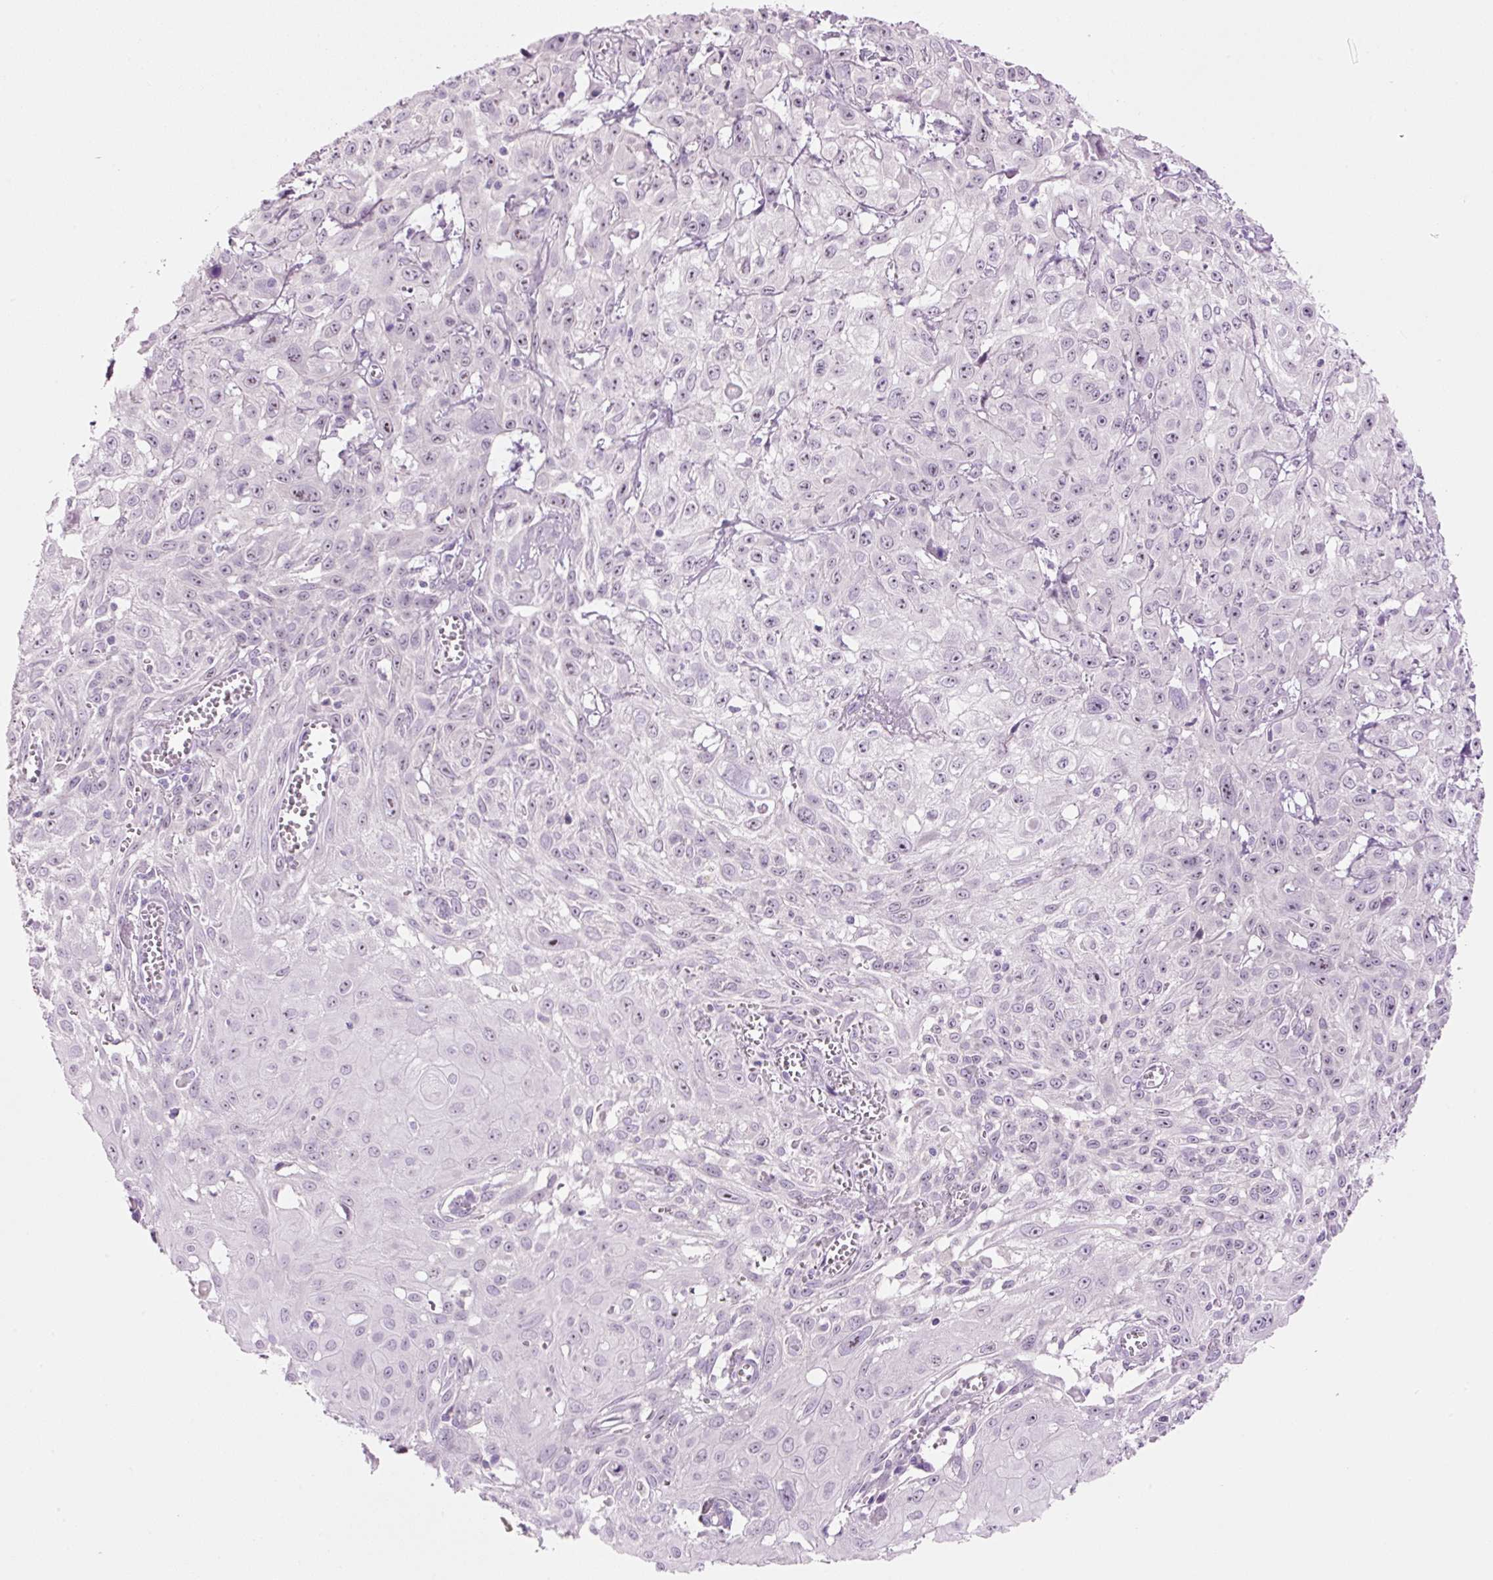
{"staining": {"intensity": "weak", "quantity": "<25%", "location": "nuclear"}, "tissue": "skin cancer", "cell_type": "Tumor cells", "image_type": "cancer", "snomed": [{"axis": "morphology", "description": "Squamous cell carcinoma, NOS"}, {"axis": "topography", "description": "Skin"}, {"axis": "topography", "description": "Vulva"}], "caption": "The image shows no staining of tumor cells in skin cancer (squamous cell carcinoma).", "gene": "GCG", "patient": {"sex": "female", "age": 71}}